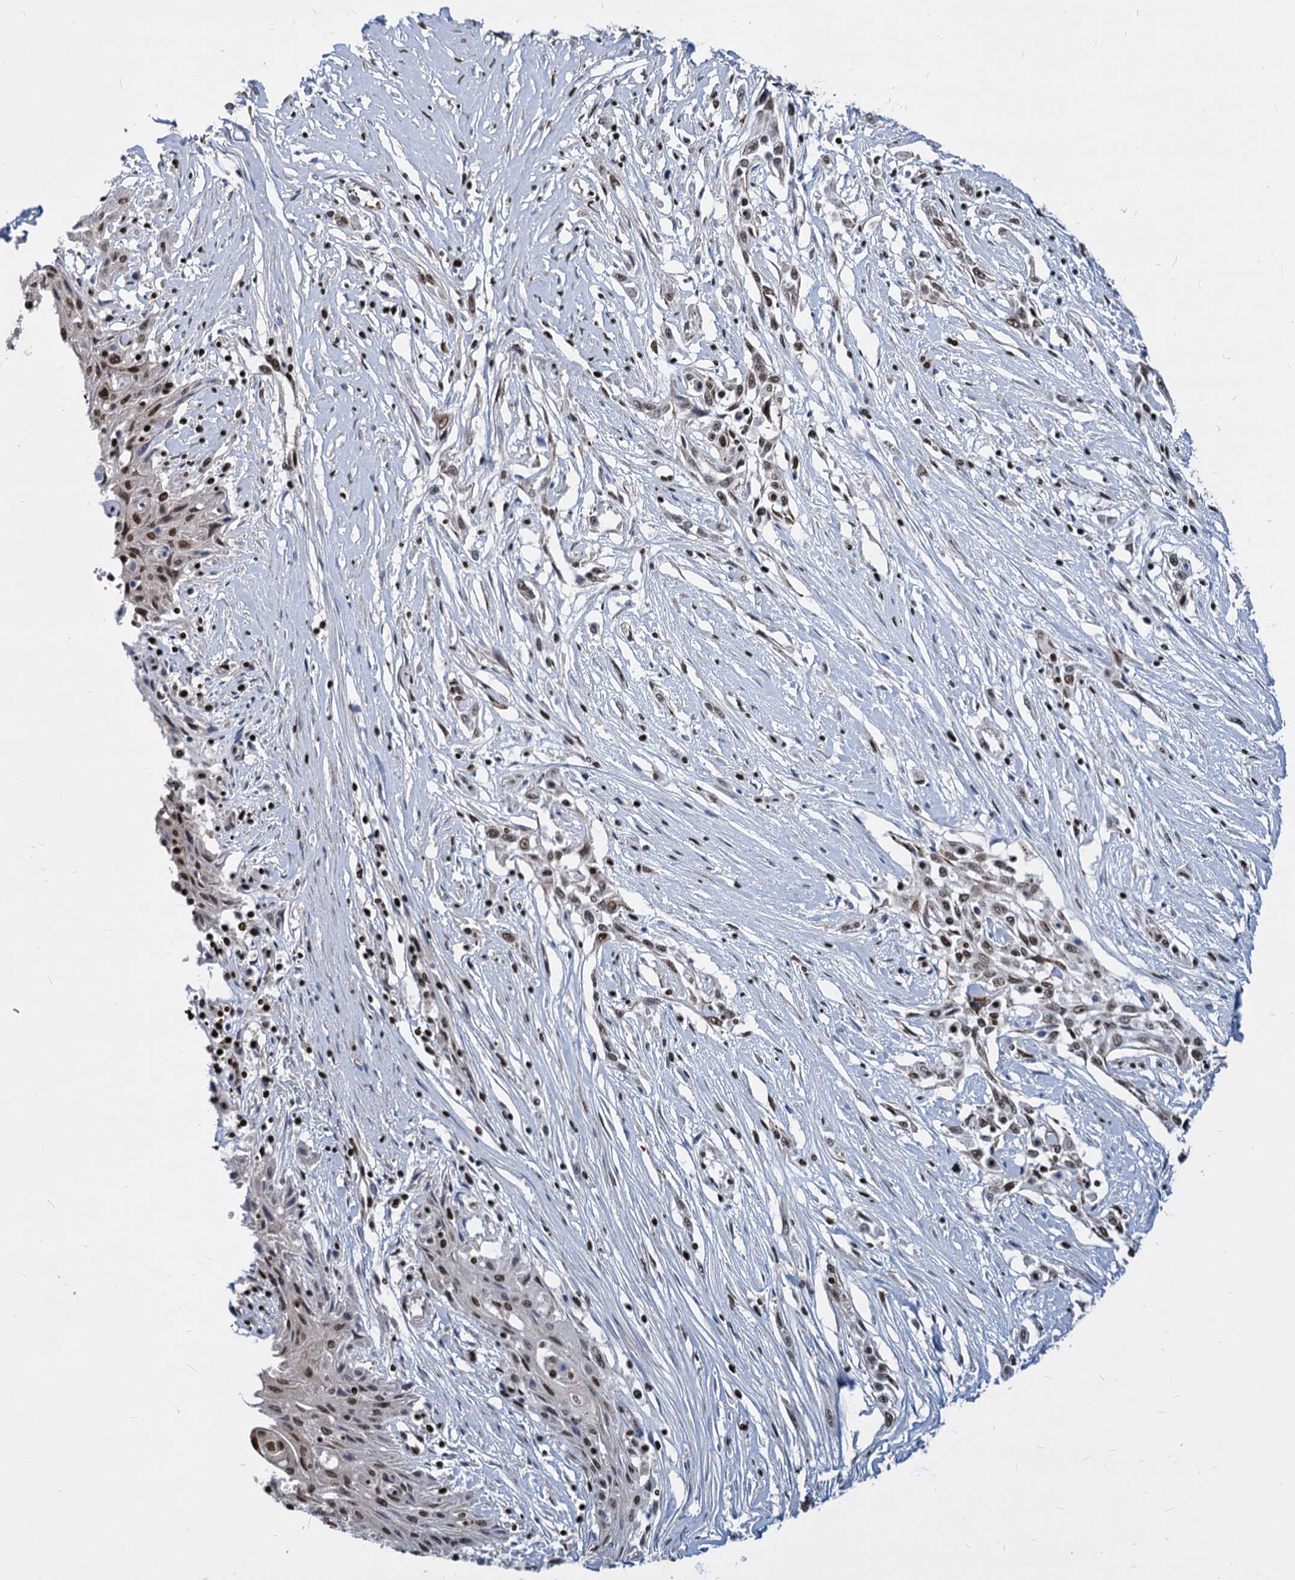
{"staining": {"intensity": "moderate", "quantity": "25%-75%", "location": "nuclear"}, "tissue": "skin cancer", "cell_type": "Tumor cells", "image_type": "cancer", "snomed": [{"axis": "morphology", "description": "Squamous cell carcinoma, NOS"}, {"axis": "morphology", "description": "Squamous cell carcinoma, metastatic, NOS"}, {"axis": "topography", "description": "Skin"}, {"axis": "topography", "description": "Lymph node"}], "caption": "Protein expression analysis of skin cancer (metastatic squamous cell carcinoma) reveals moderate nuclear positivity in approximately 25%-75% of tumor cells.", "gene": "MECP2", "patient": {"sex": "male", "age": 75}}